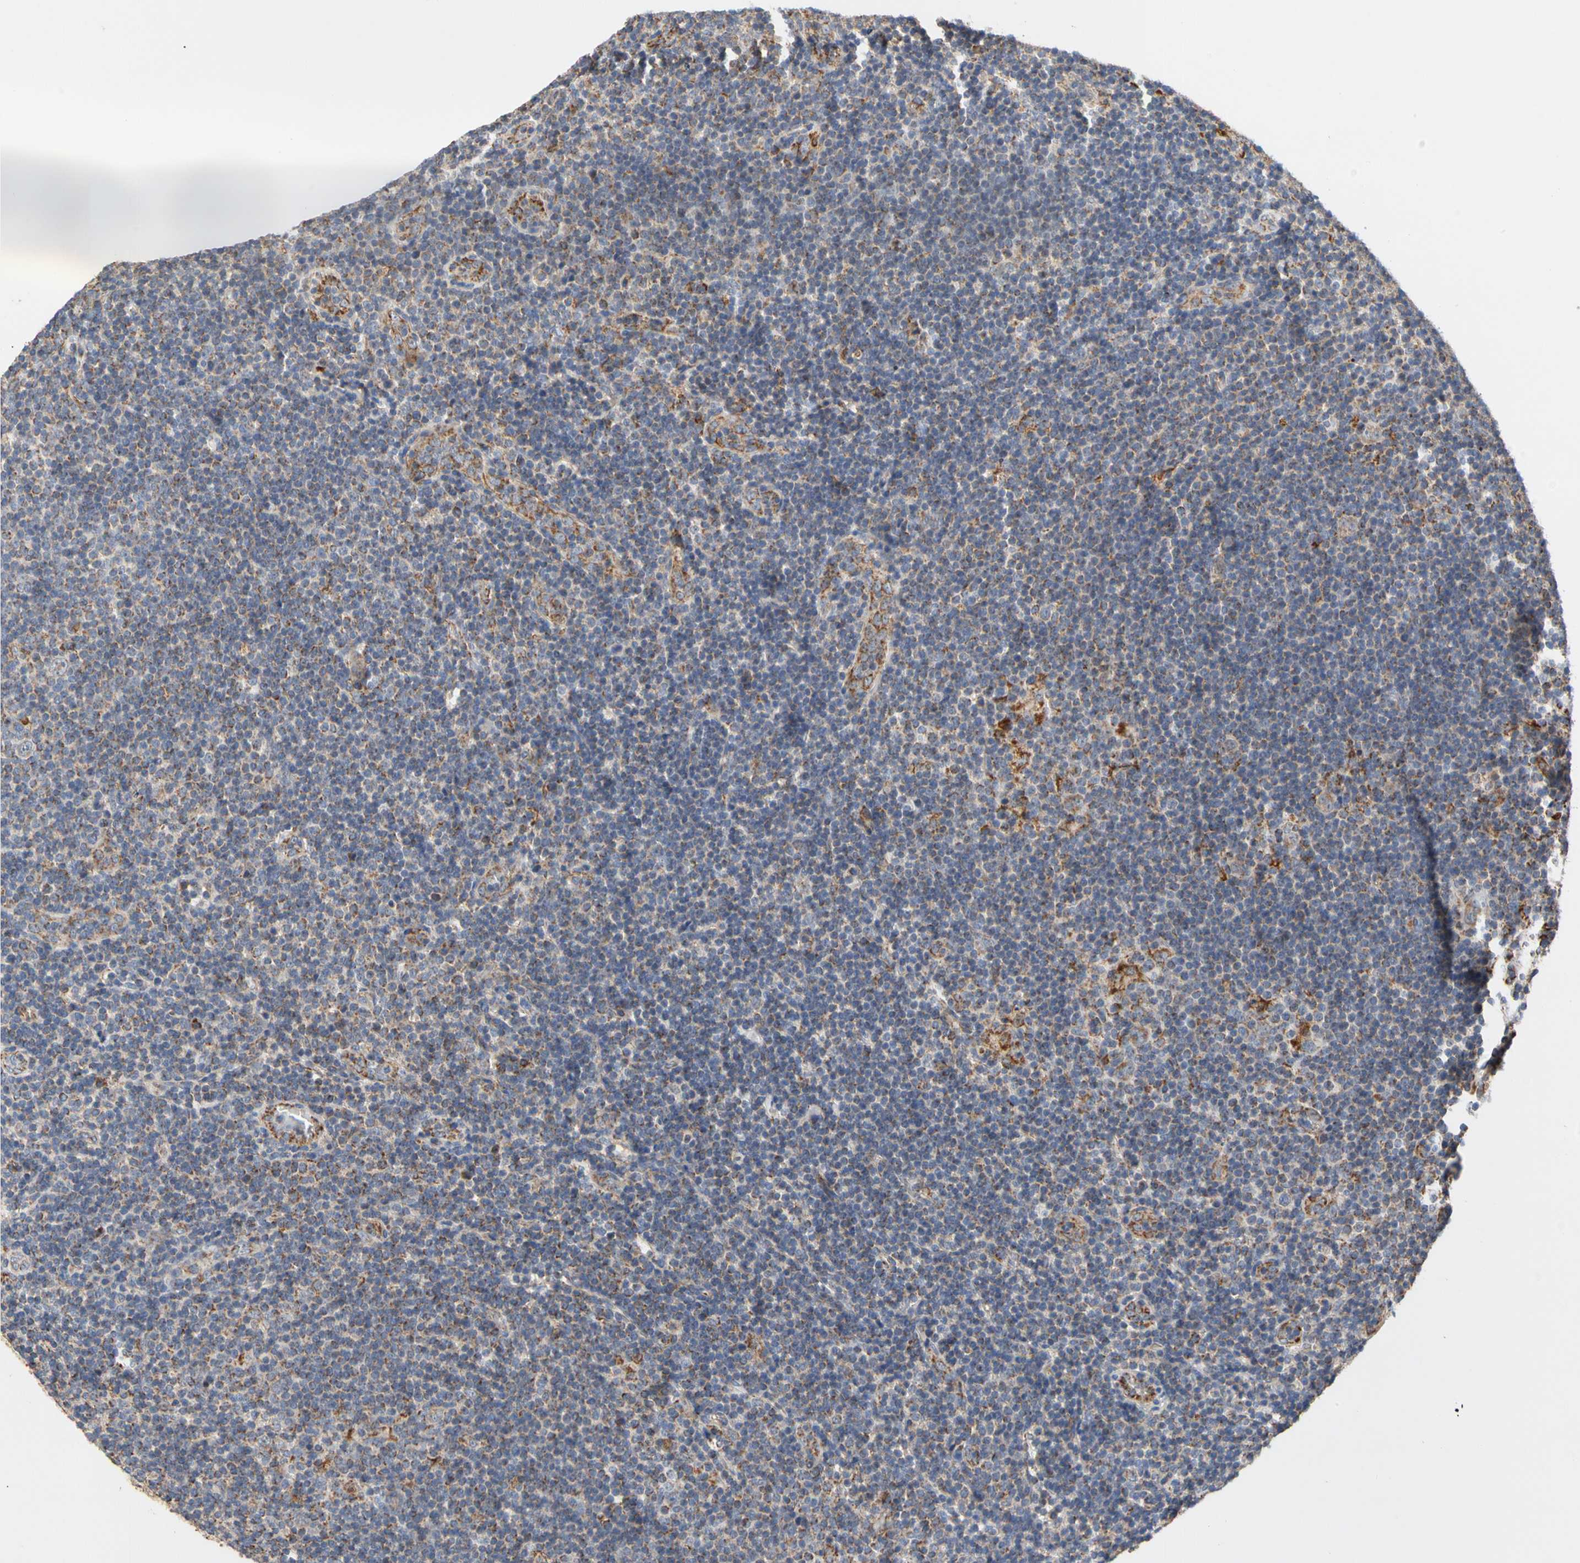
{"staining": {"intensity": "moderate", "quantity": ">75%", "location": "cytoplasmic/membranous"}, "tissue": "lymphoma", "cell_type": "Tumor cells", "image_type": "cancer", "snomed": [{"axis": "morphology", "description": "Hodgkin's disease, NOS"}, {"axis": "topography", "description": "Lymph node"}], "caption": "This photomicrograph exhibits immunohistochemistry staining of human Hodgkin's disease, with medium moderate cytoplasmic/membranous expression in approximately >75% of tumor cells.", "gene": "GPD2", "patient": {"sex": "female", "age": 57}}